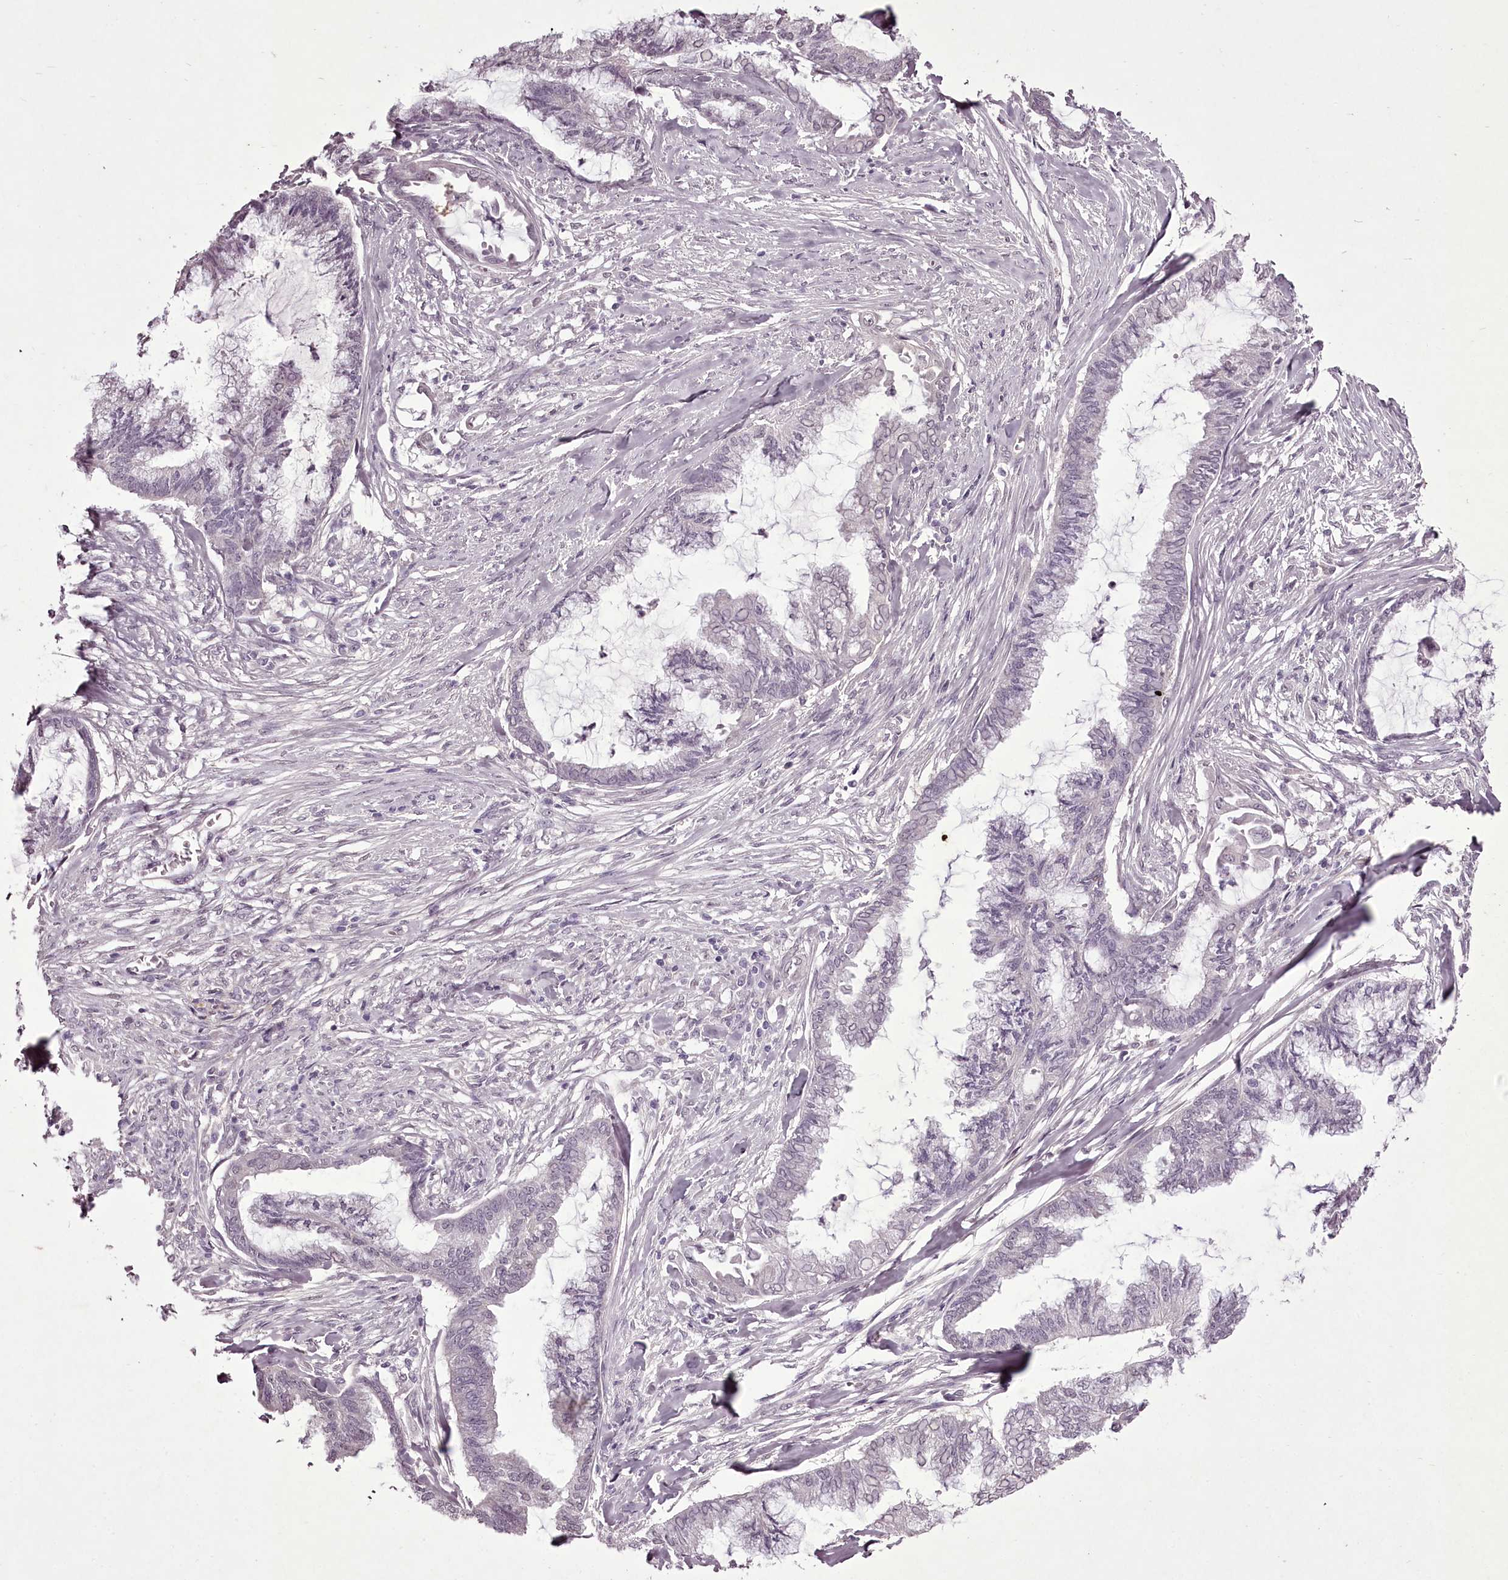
{"staining": {"intensity": "negative", "quantity": "none", "location": "none"}, "tissue": "endometrial cancer", "cell_type": "Tumor cells", "image_type": "cancer", "snomed": [{"axis": "morphology", "description": "Adenocarcinoma, NOS"}, {"axis": "topography", "description": "Endometrium"}], "caption": "Human adenocarcinoma (endometrial) stained for a protein using immunohistochemistry (IHC) reveals no expression in tumor cells.", "gene": "C1orf56", "patient": {"sex": "female", "age": 86}}